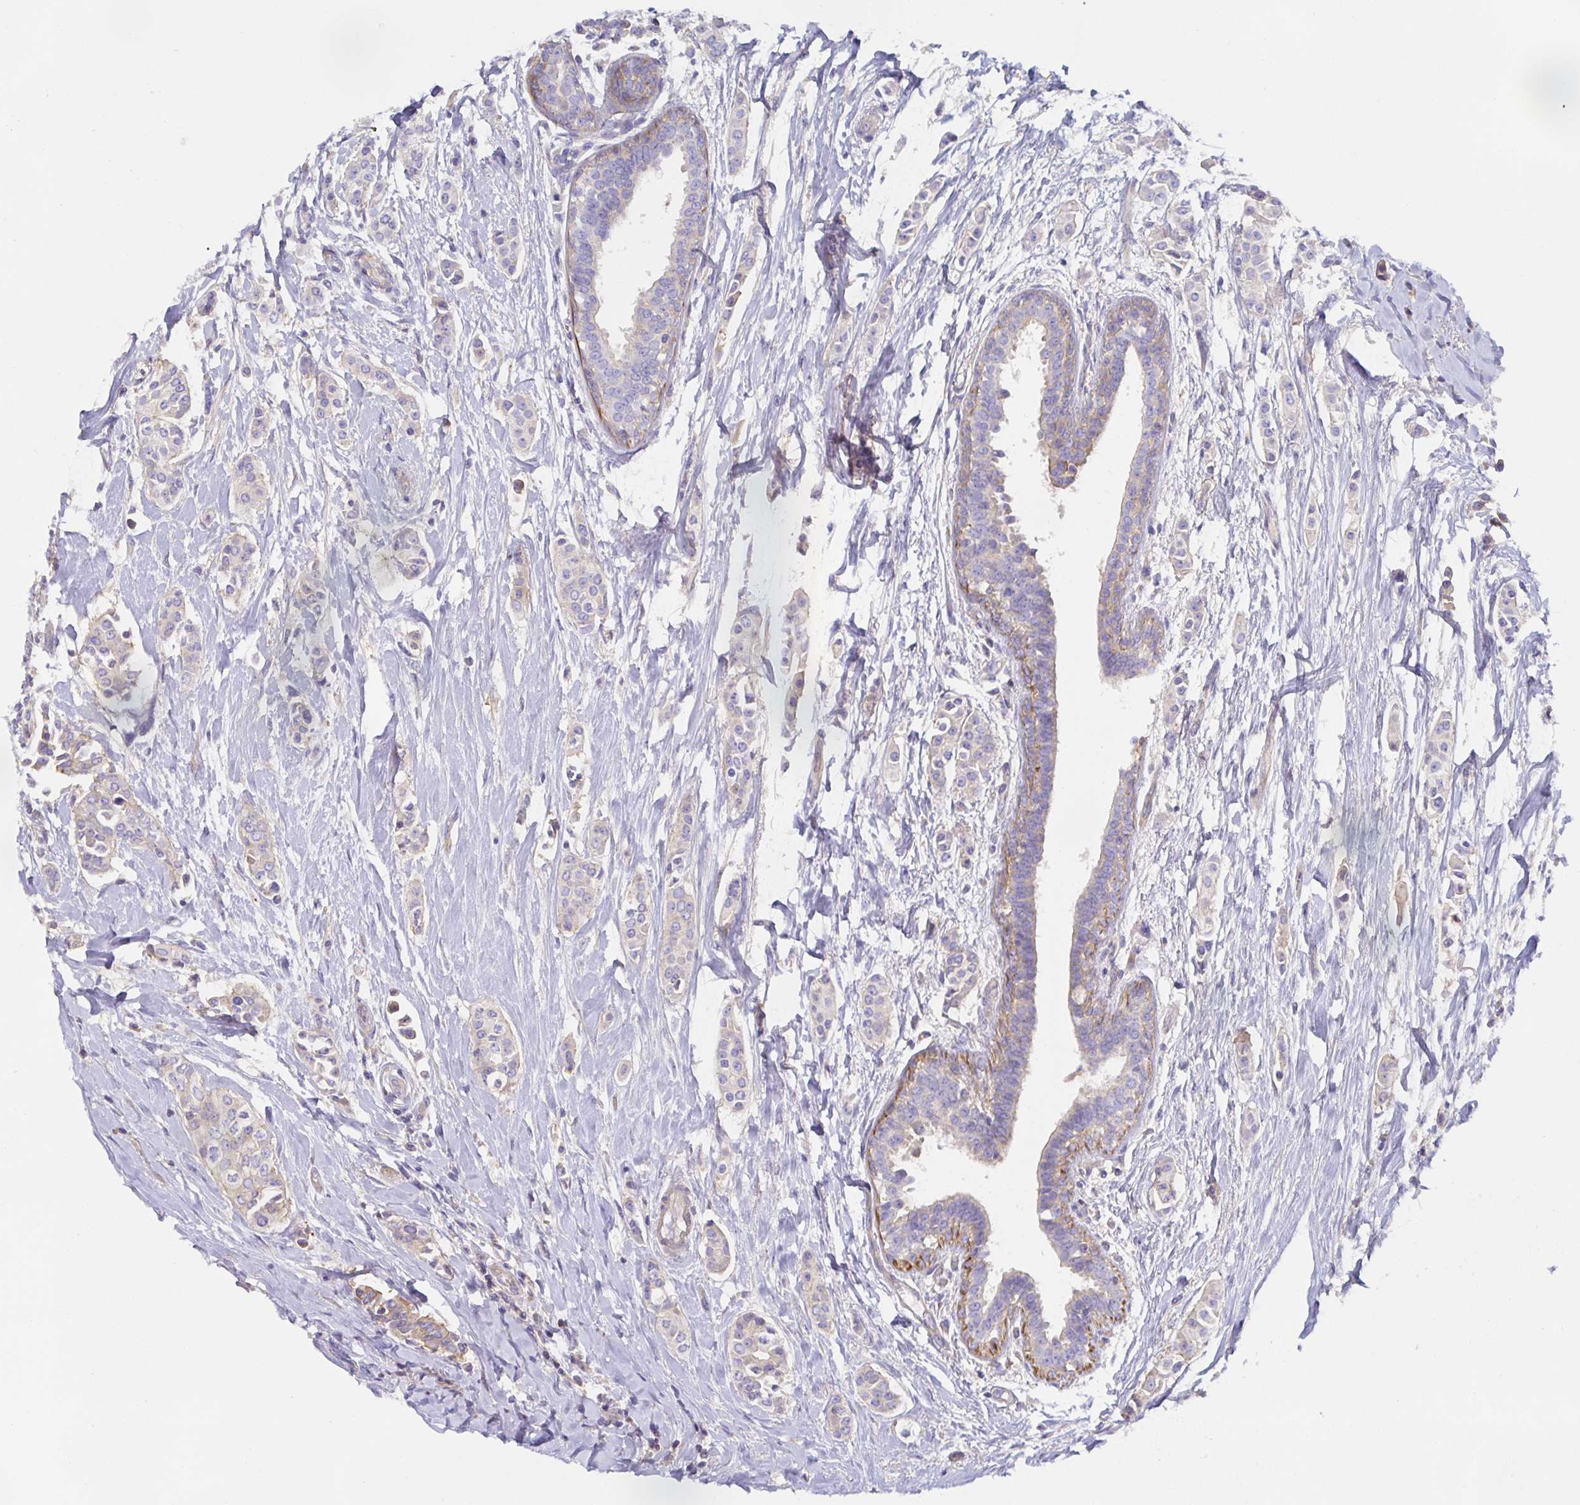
{"staining": {"intensity": "weak", "quantity": "25%-75%", "location": "cytoplasmic/membranous"}, "tissue": "breast cancer", "cell_type": "Tumor cells", "image_type": "cancer", "snomed": [{"axis": "morphology", "description": "Duct carcinoma"}, {"axis": "topography", "description": "Breast"}], "caption": "Weak cytoplasmic/membranous positivity is present in approximately 25%-75% of tumor cells in breast cancer (invasive ductal carcinoma). (brown staining indicates protein expression, while blue staining denotes nuclei).", "gene": "METTL22", "patient": {"sex": "female", "age": 64}}